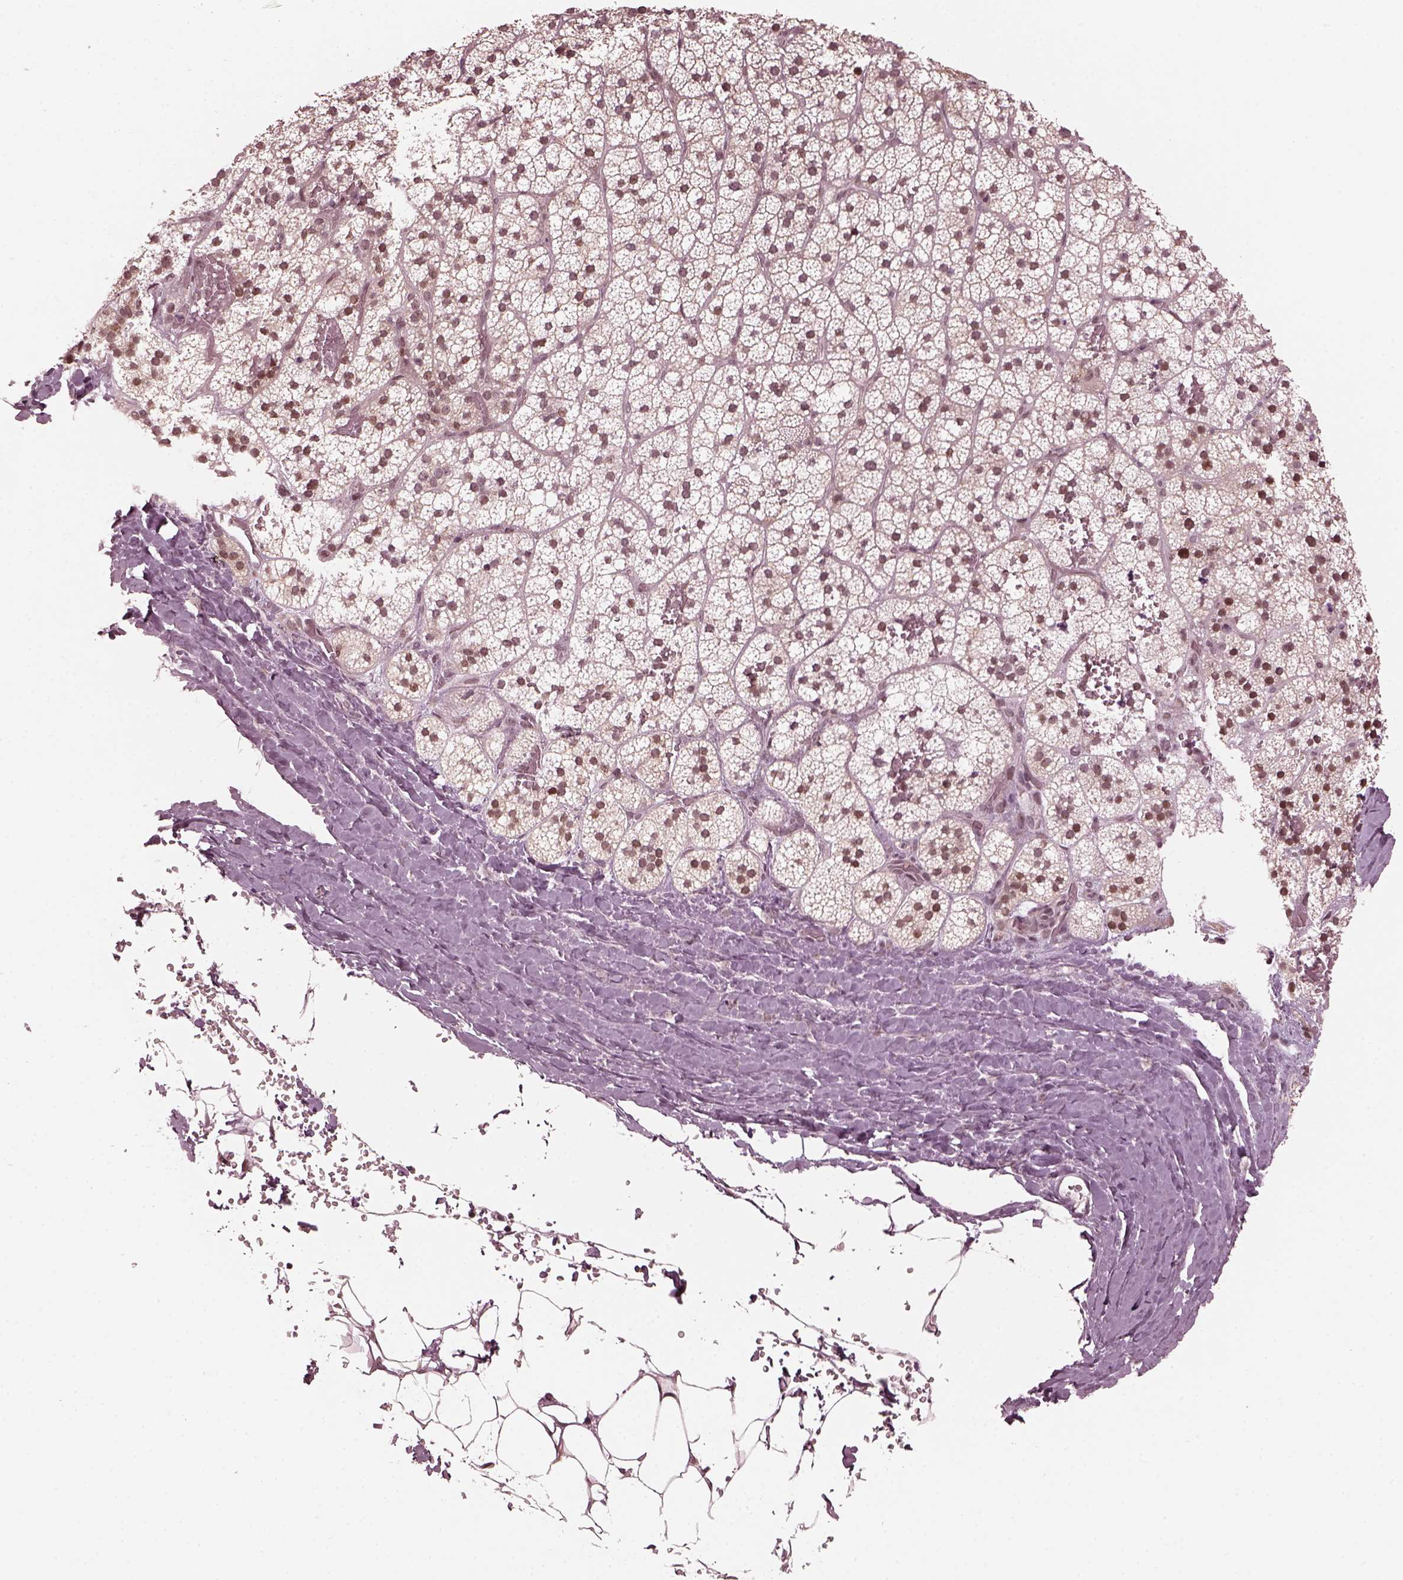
{"staining": {"intensity": "moderate", "quantity": "<25%", "location": "nuclear"}, "tissue": "adrenal gland", "cell_type": "Glandular cells", "image_type": "normal", "snomed": [{"axis": "morphology", "description": "Normal tissue, NOS"}, {"axis": "topography", "description": "Adrenal gland"}], "caption": "A brown stain highlights moderate nuclear staining of a protein in glandular cells of benign adrenal gland.", "gene": "TRIB3", "patient": {"sex": "male", "age": 53}}